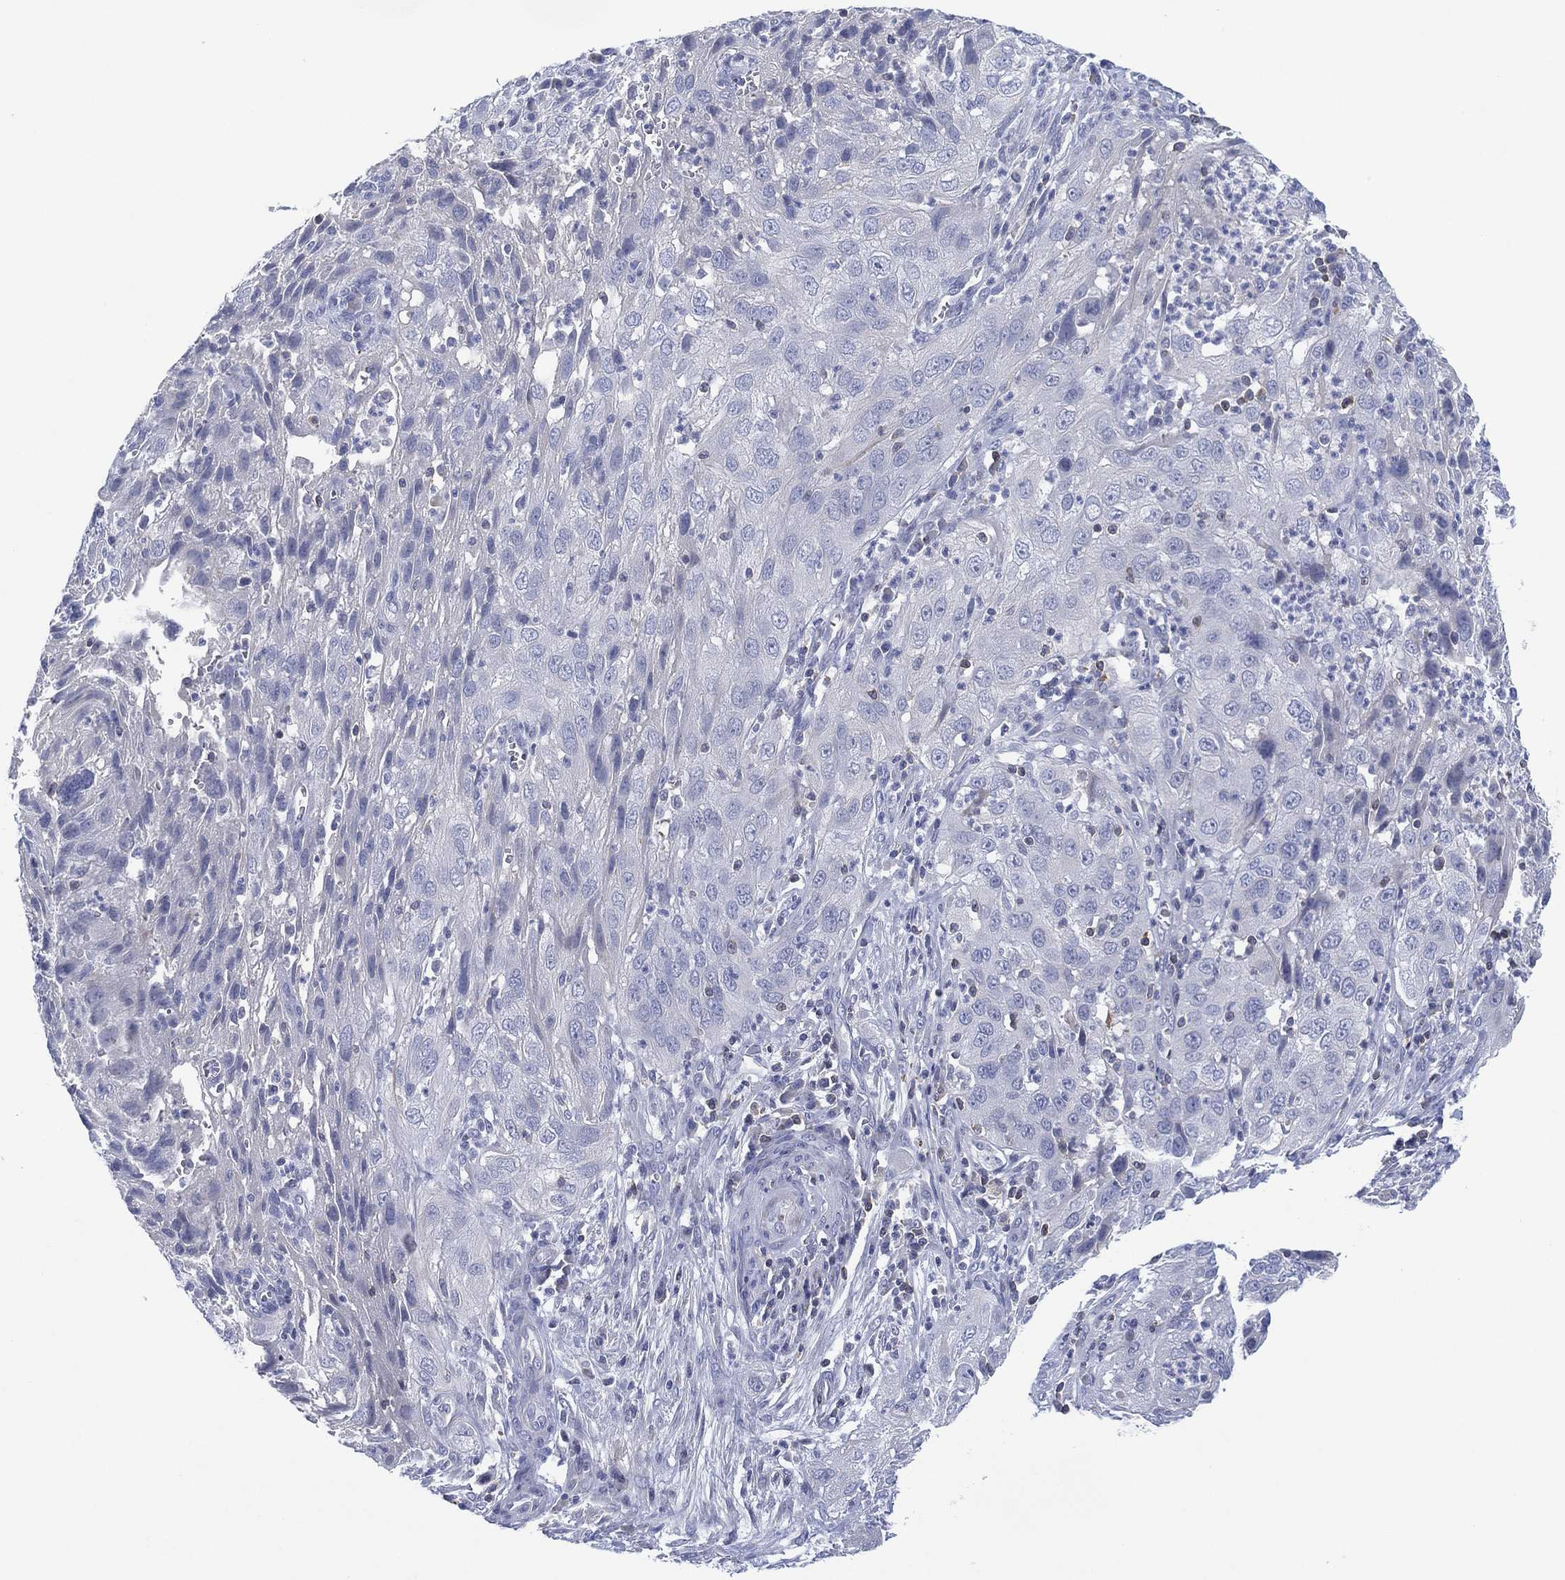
{"staining": {"intensity": "negative", "quantity": "none", "location": "none"}, "tissue": "cervical cancer", "cell_type": "Tumor cells", "image_type": "cancer", "snomed": [{"axis": "morphology", "description": "Squamous cell carcinoma, NOS"}, {"axis": "topography", "description": "Cervix"}], "caption": "There is no significant expression in tumor cells of cervical cancer (squamous cell carcinoma).", "gene": "SEPTIN1", "patient": {"sex": "female", "age": 32}}